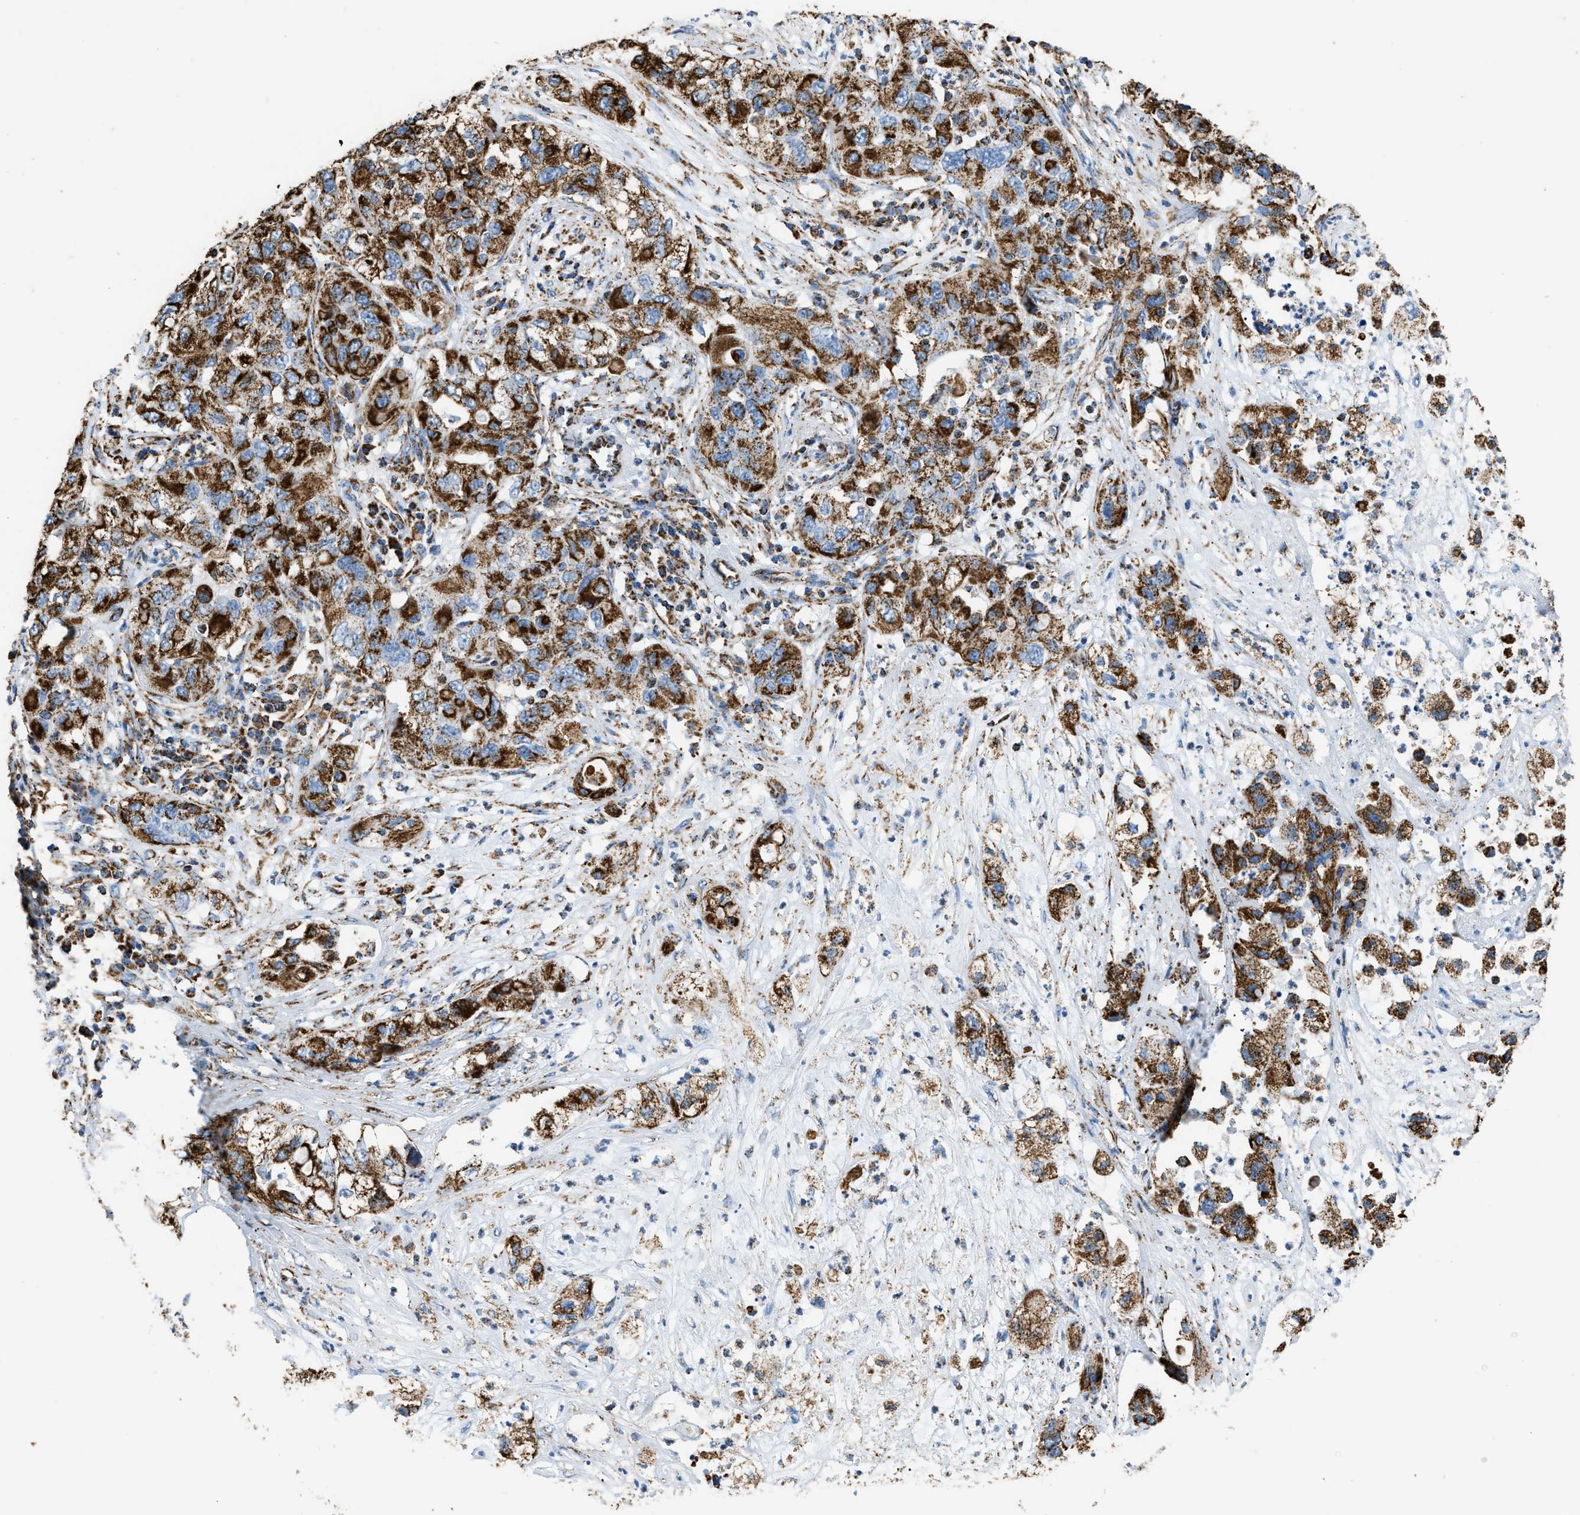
{"staining": {"intensity": "strong", "quantity": ">75%", "location": "cytoplasmic/membranous"}, "tissue": "pancreatic cancer", "cell_type": "Tumor cells", "image_type": "cancer", "snomed": [{"axis": "morphology", "description": "Adenocarcinoma, NOS"}, {"axis": "topography", "description": "Pancreas"}], "caption": "Immunohistochemical staining of adenocarcinoma (pancreatic) reveals high levels of strong cytoplasmic/membranous protein staining in about >75% of tumor cells.", "gene": "IRX6", "patient": {"sex": "female", "age": 78}}